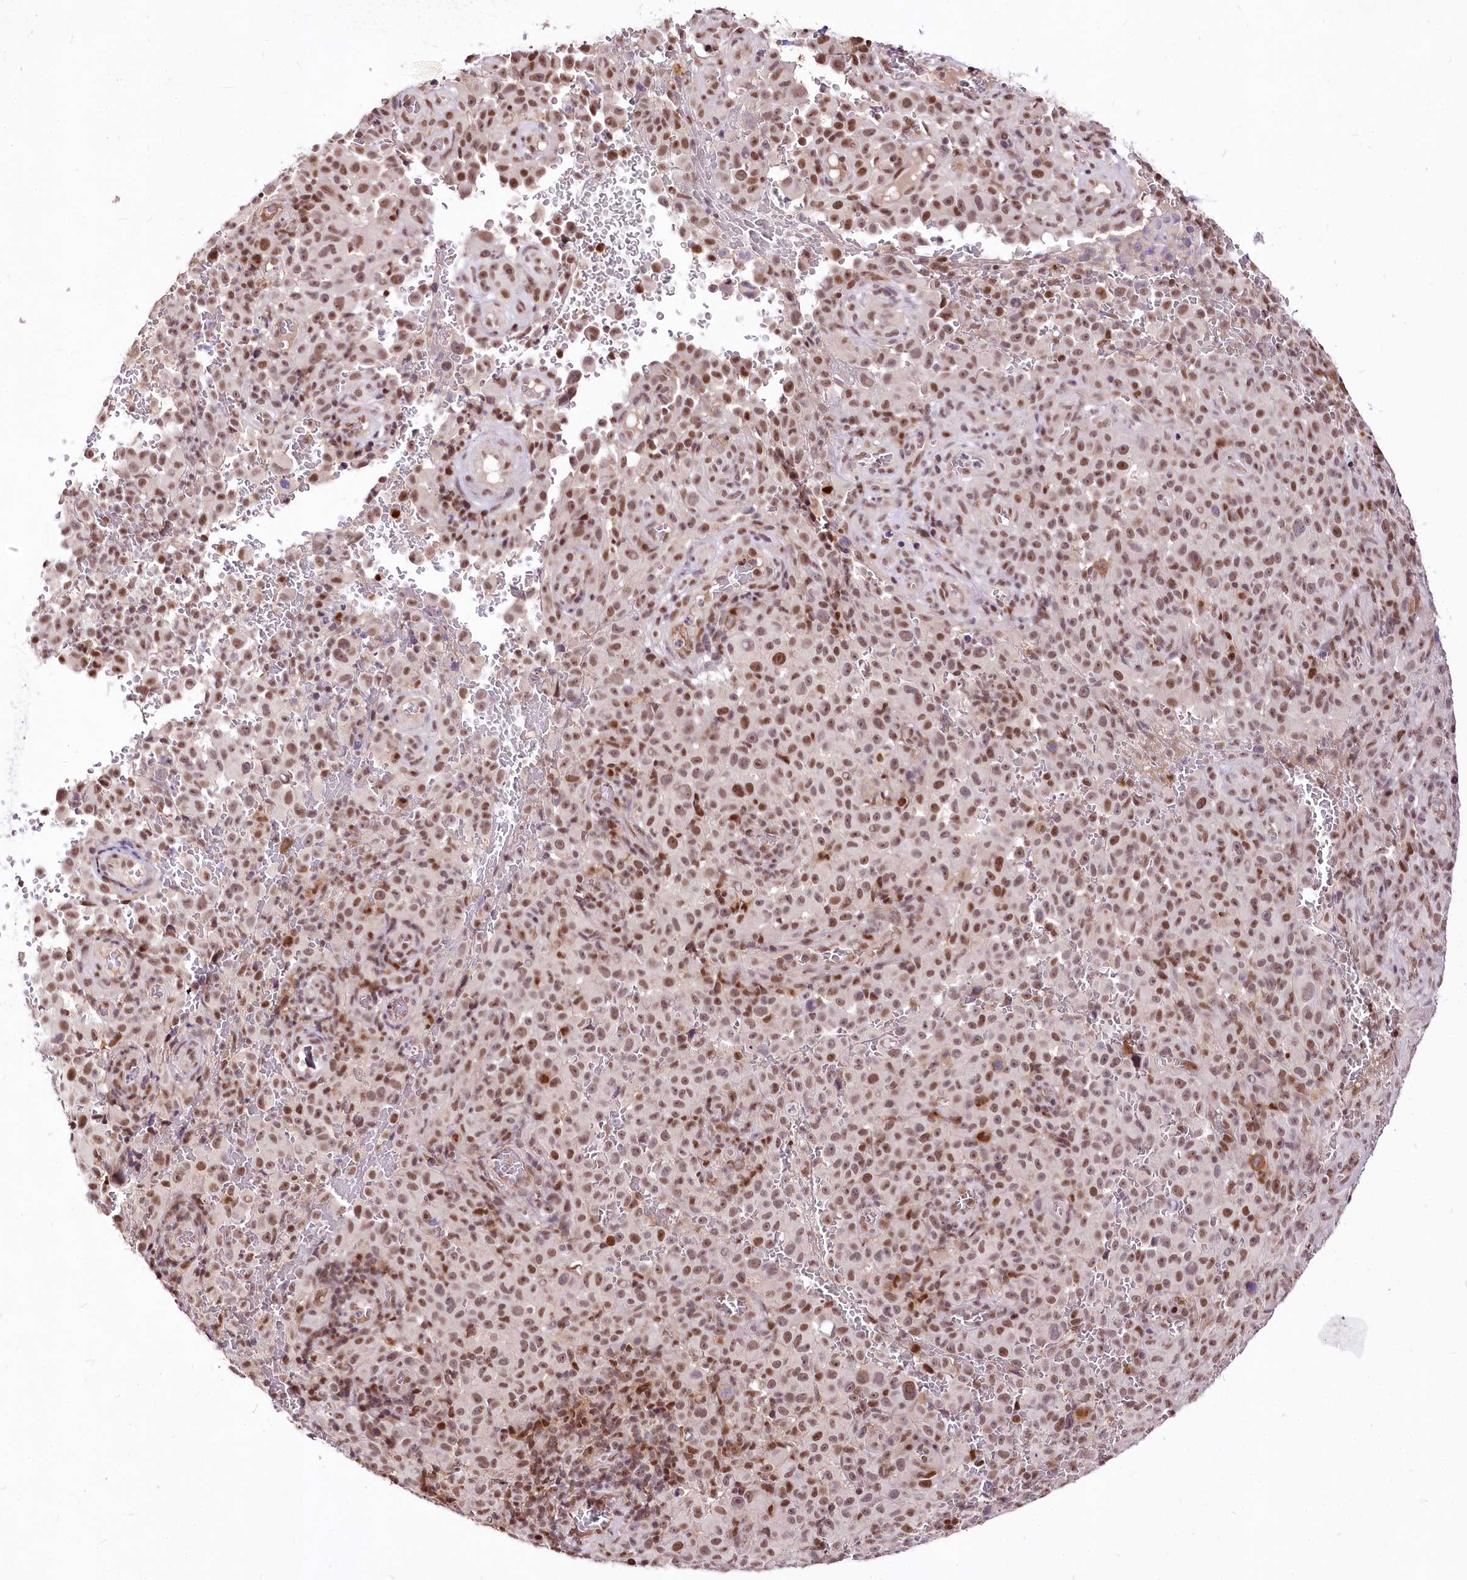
{"staining": {"intensity": "moderate", "quantity": ">75%", "location": "nuclear"}, "tissue": "melanoma", "cell_type": "Tumor cells", "image_type": "cancer", "snomed": [{"axis": "morphology", "description": "Malignant melanoma, NOS"}, {"axis": "topography", "description": "Skin"}], "caption": "Melanoma was stained to show a protein in brown. There is medium levels of moderate nuclear staining in approximately >75% of tumor cells.", "gene": "POLA2", "patient": {"sex": "female", "age": 82}}